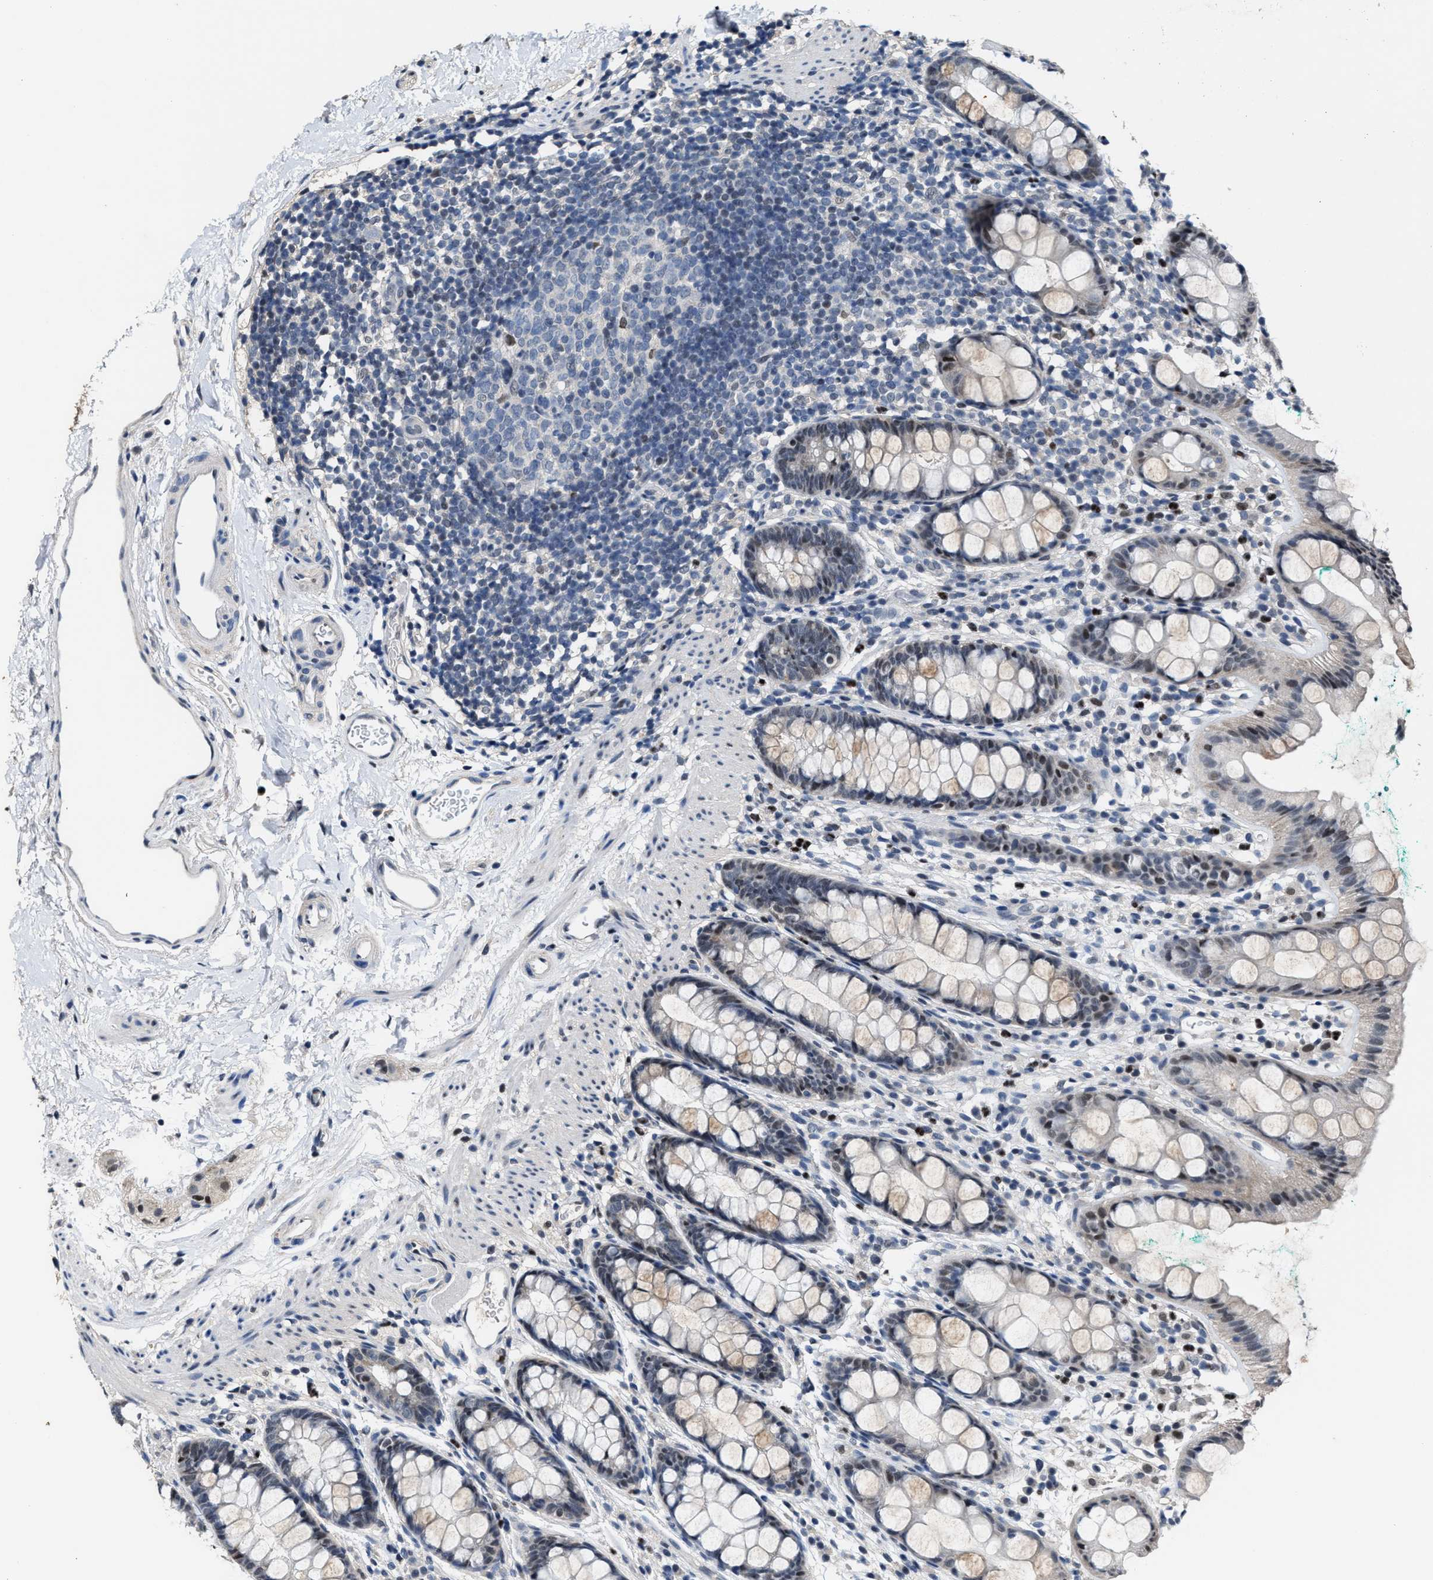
{"staining": {"intensity": "moderate", "quantity": "25%-75%", "location": "nuclear"}, "tissue": "rectum", "cell_type": "Glandular cells", "image_type": "normal", "snomed": [{"axis": "morphology", "description": "Normal tissue, NOS"}, {"axis": "topography", "description": "Rectum"}], "caption": "Immunohistochemical staining of benign rectum shows 25%-75% levels of moderate nuclear protein positivity in about 25%-75% of glandular cells.", "gene": "ZNF20", "patient": {"sex": "female", "age": 65}}